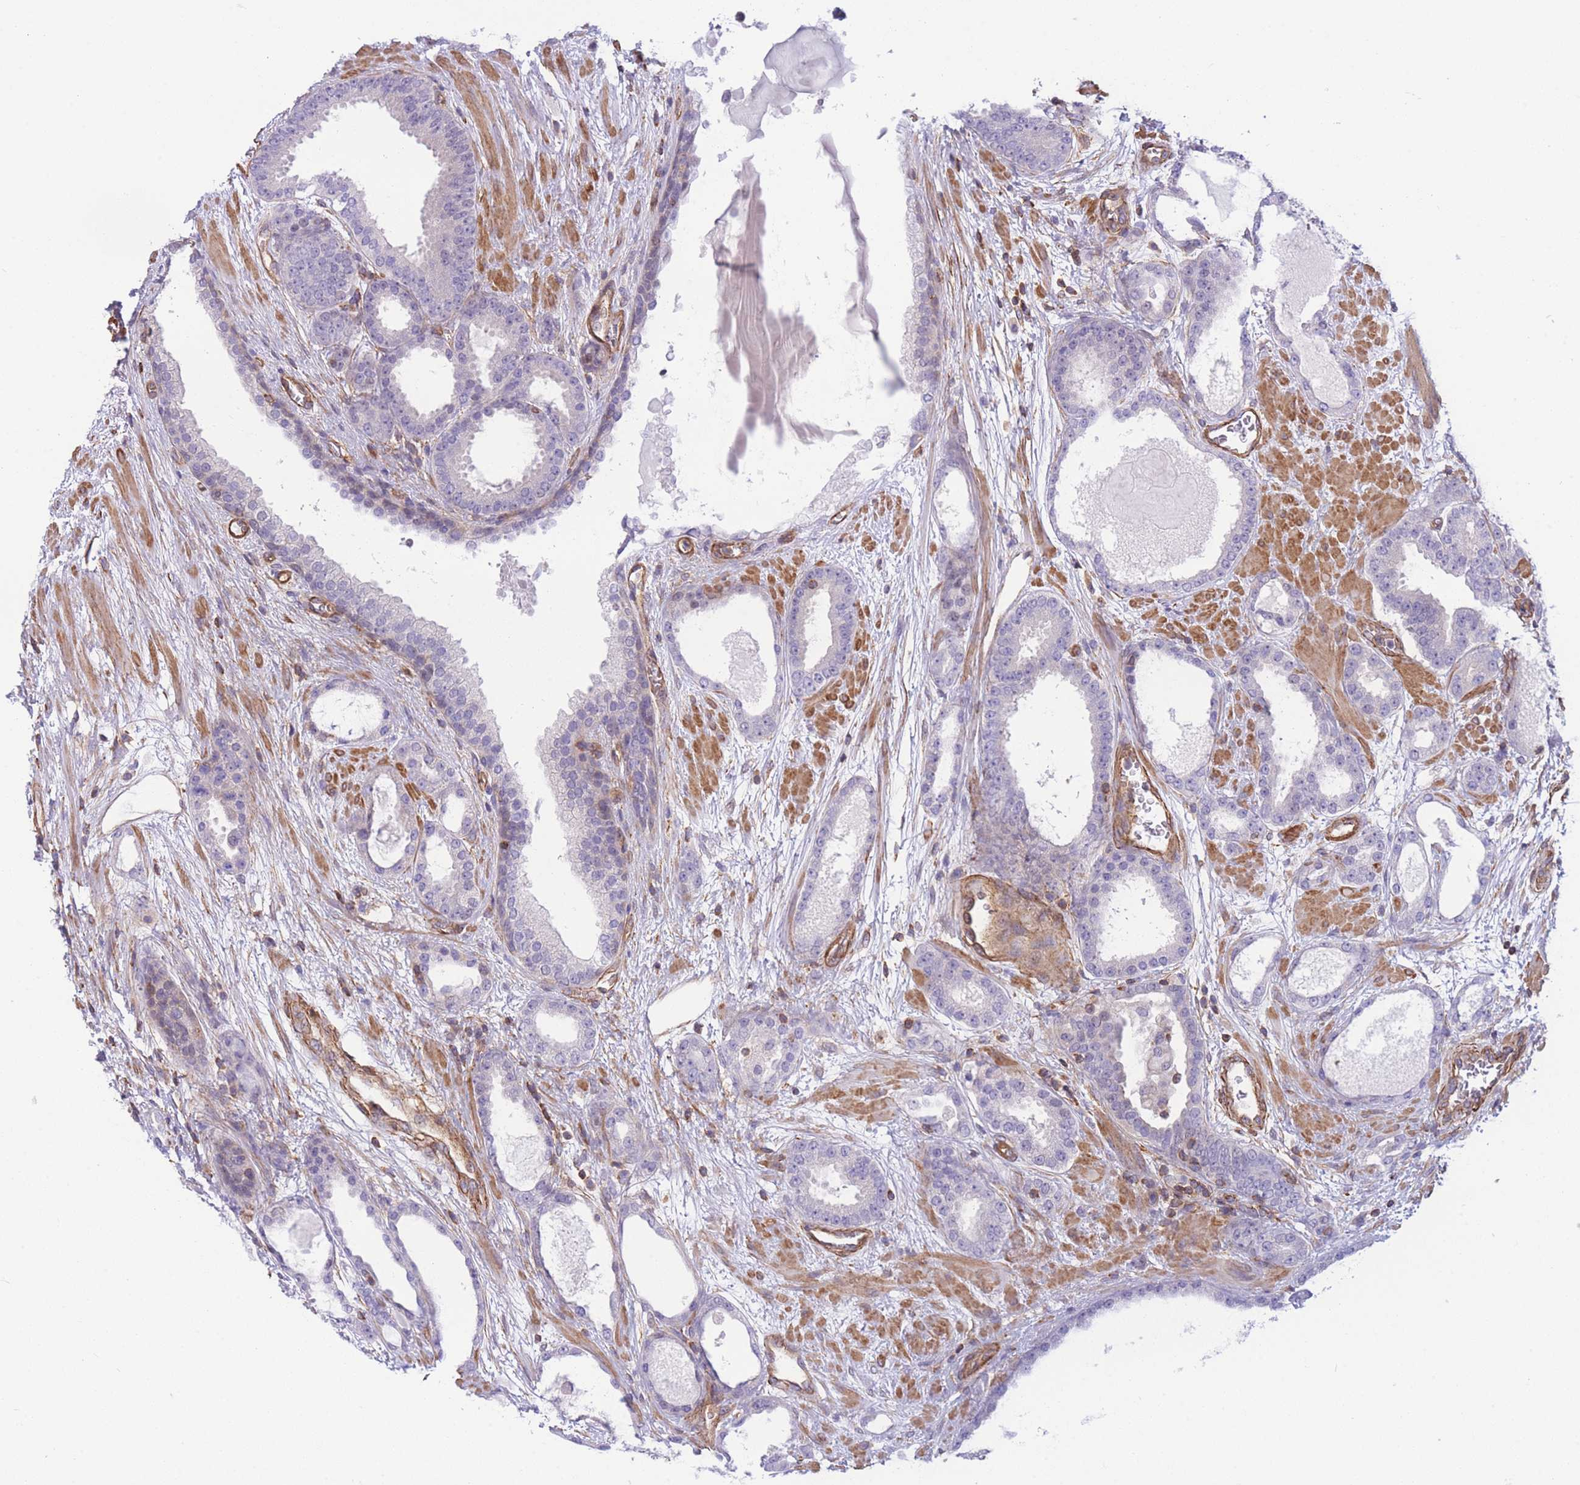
{"staining": {"intensity": "negative", "quantity": "none", "location": "none"}, "tissue": "prostate cancer", "cell_type": "Tumor cells", "image_type": "cancer", "snomed": [{"axis": "morphology", "description": "Adenocarcinoma, High grade"}, {"axis": "topography", "description": "Prostate"}], "caption": "Immunohistochemistry (IHC) image of human prostate cancer stained for a protein (brown), which displays no positivity in tumor cells.", "gene": "CDC25B", "patient": {"sex": "male", "age": 60}}